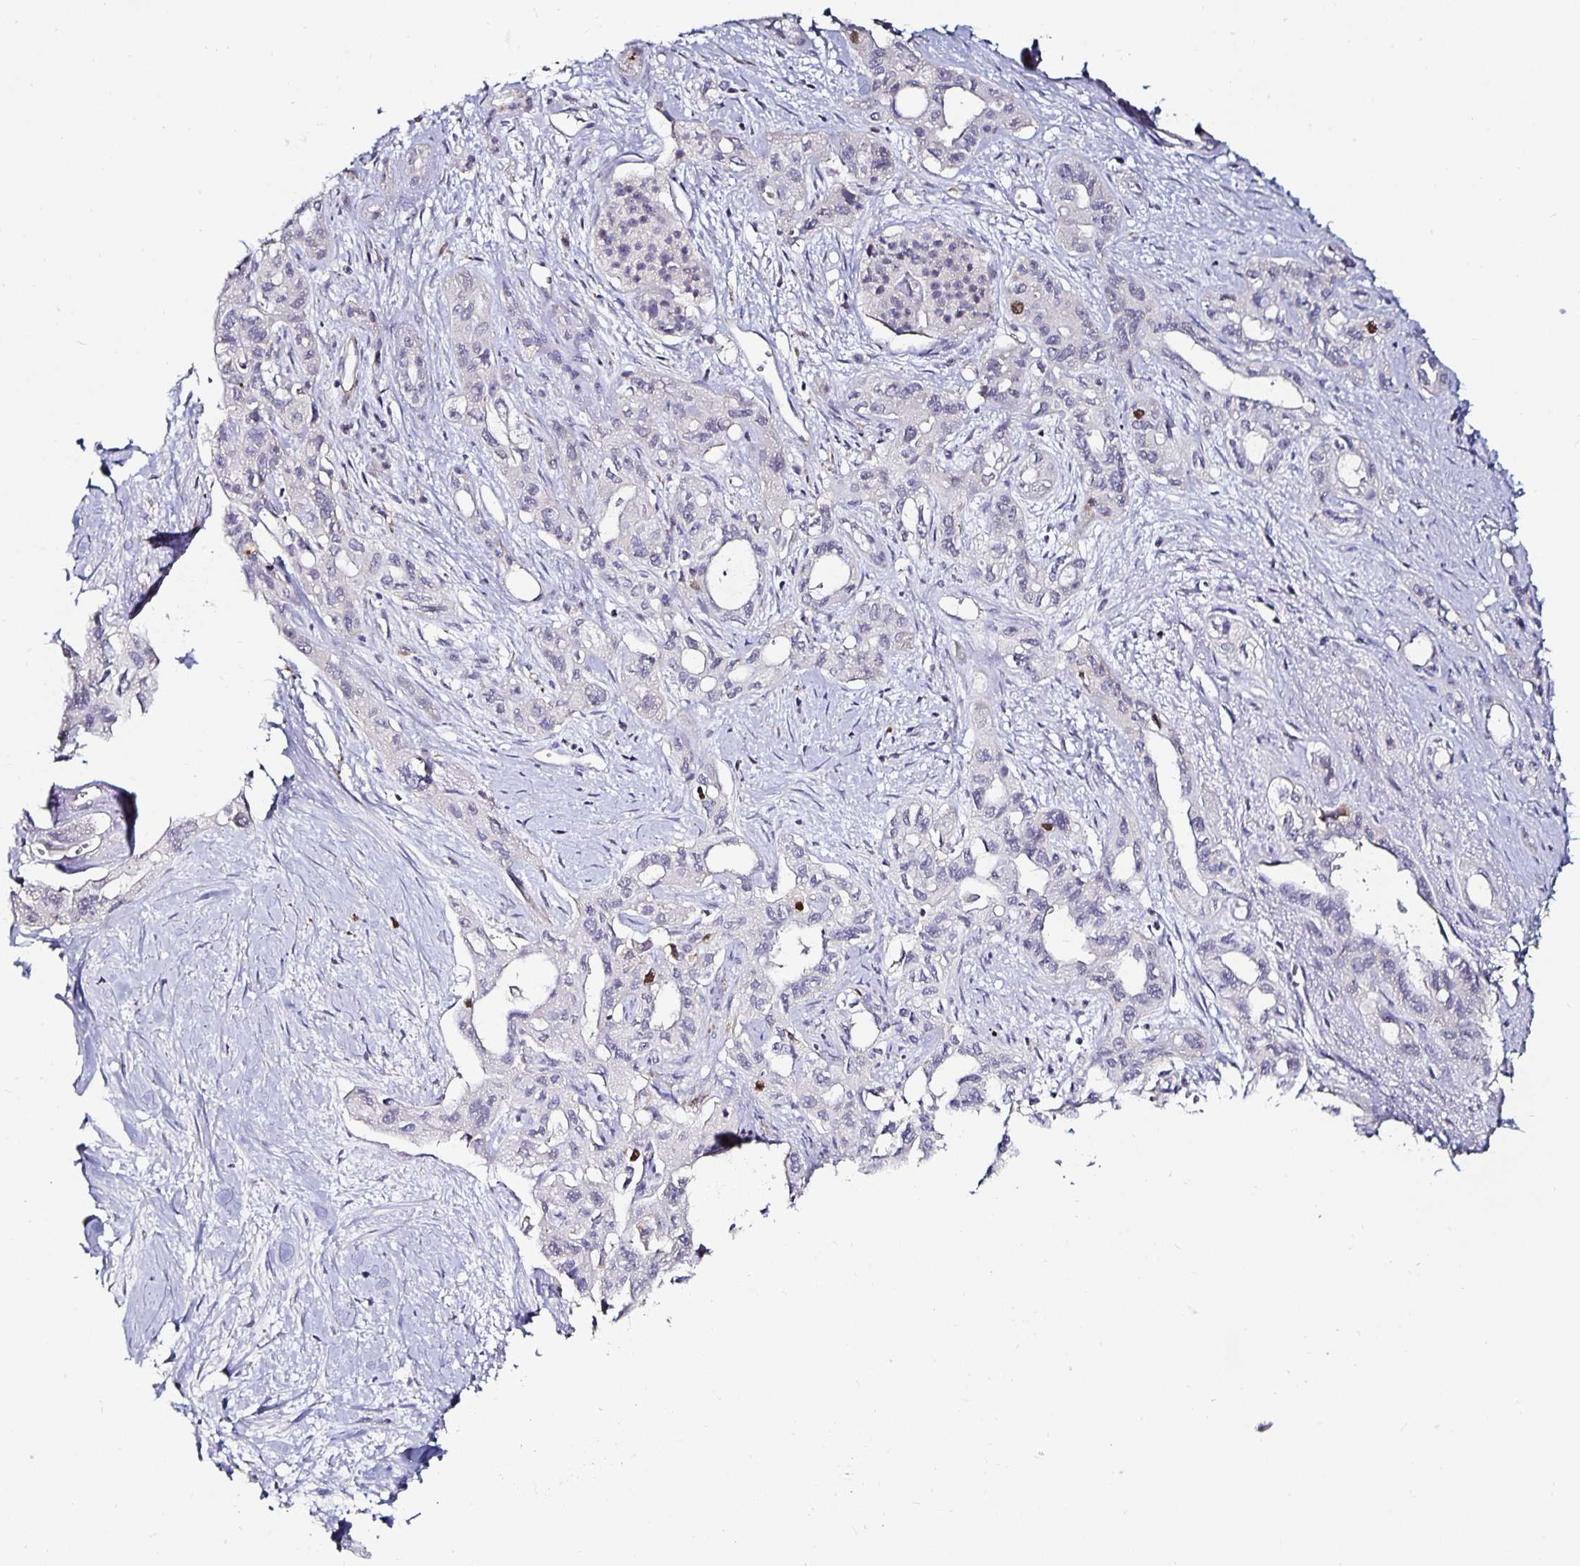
{"staining": {"intensity": "moderate", "quantity": "<25%", "location": "cytoplasmic/membranous,nuclear"}, "tissue": "pancreatic cancer", "cell_type": "Tumor cells", "image_type": "cancer", "snomed": [{"axis": "morphology", "description": "Adenocarcinoma, NOS"}, {"axis": "topography", "description": "Pancreas"}], "caption": "Immunohistochemical staining of pancreatic cancer exhibits low levels of moderate cytoplasmic/membranous and nuclear staining in about <25% of tumor cells.", "gene": "ANLN", "patient": {"sex": "female", "age": 50}}